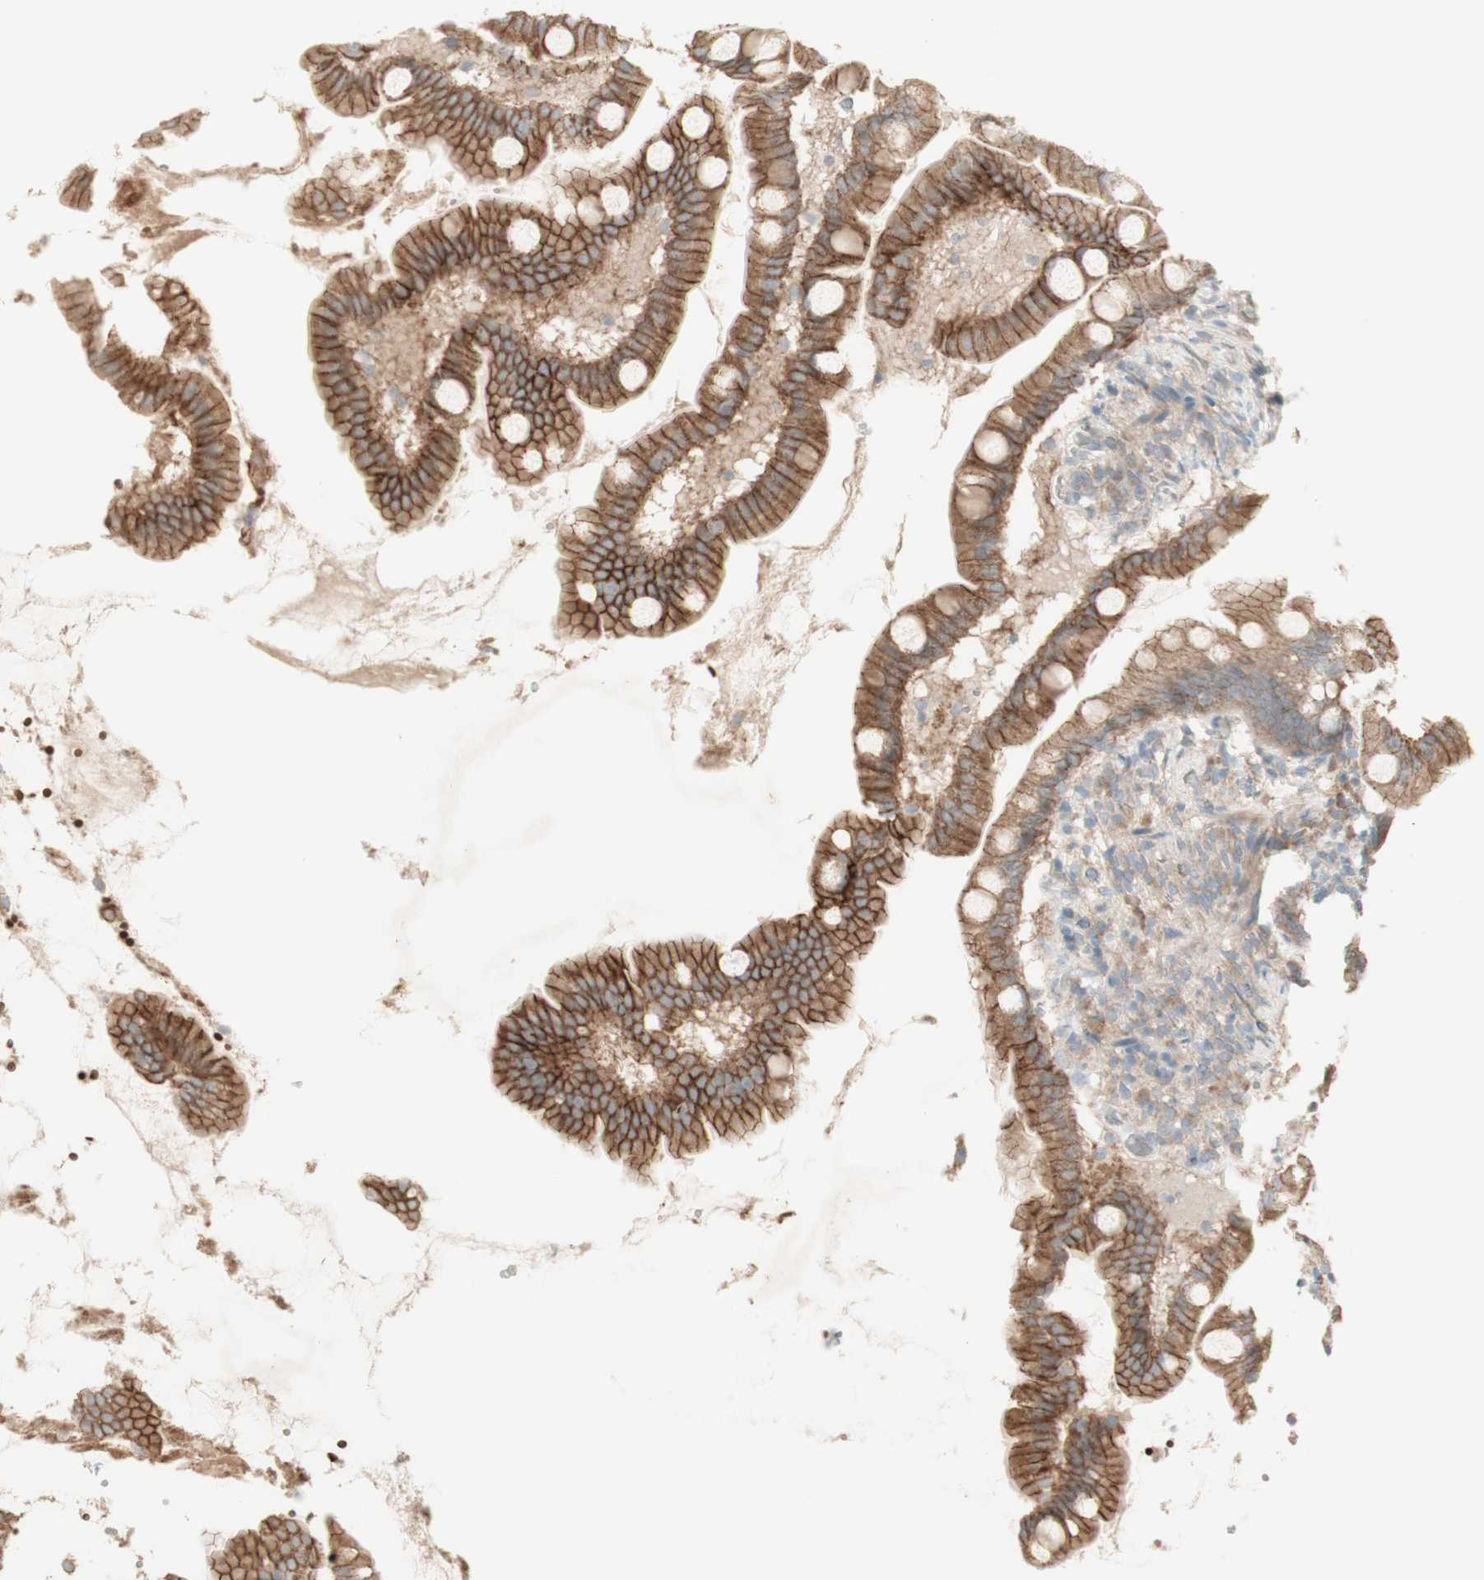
{"staining": {"intensity": "moderate", "quantity": ">75%", "location": "cytoplasmic/membranous"}, "tissue": "small intestine", "cell_type": "Glandular cells", "image_type": "normal", "snomed": [{"axis": "morphology", "description": "Normal tissue, NOS"}, {"axis": "topography", "description": "Small intestine"}], "caption": "Moderate cytoplasmic/membranous protein positivity is seen in about >75% of glandular cells in small intestine. The protein is shown in brown color, while the nuclei are stained blue.", "gene": "PTGER4", "patient": {"sex": "female", "age": 56}}